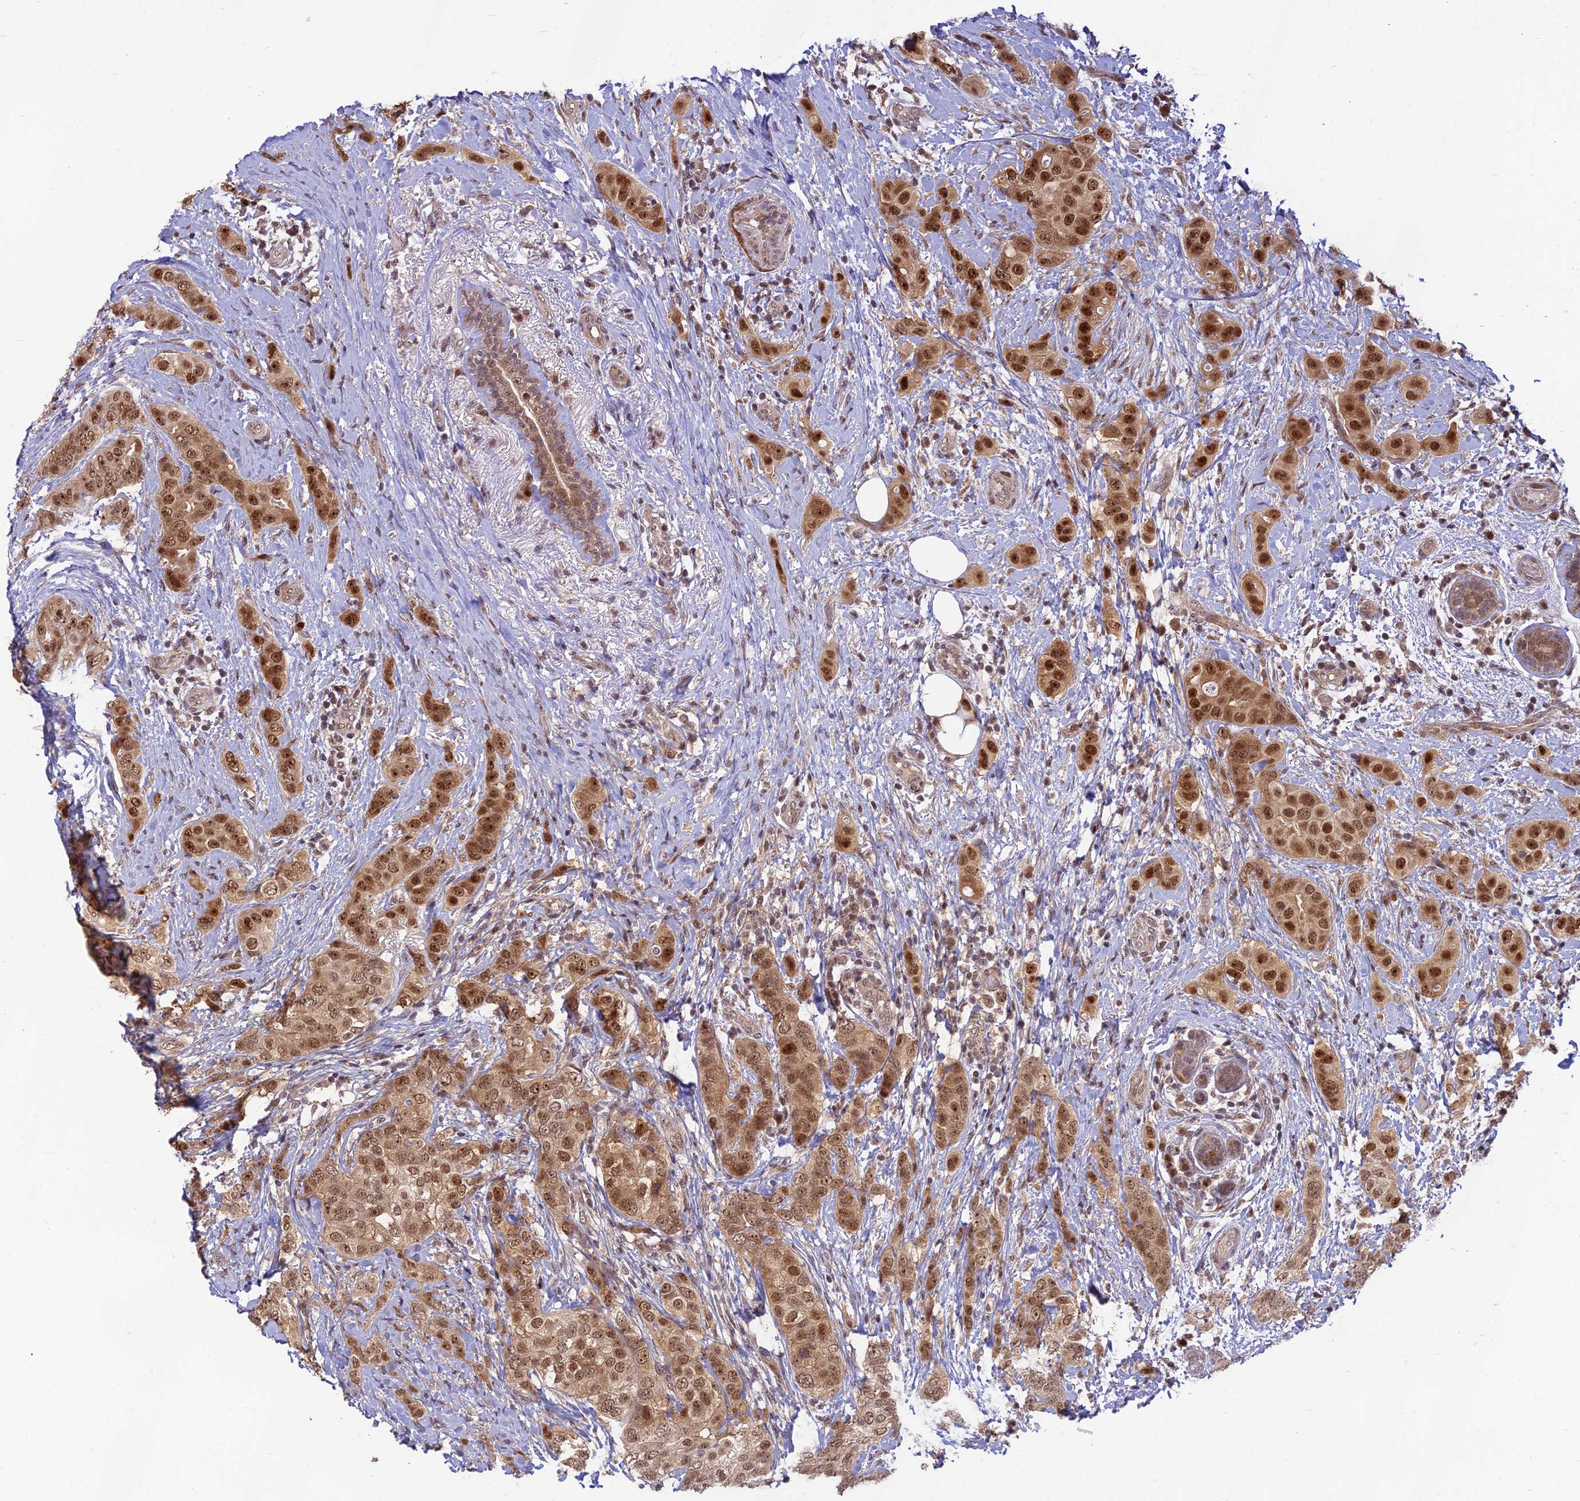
{"staining": {"intensity": "moderate", "quantity": ">75%", "location": "nuclear"}, "tissue": "breast cancer", "cell_type": "Tumor cells", "image_type": "cancer", "snomed": [{"axis": "morphology", "description": "Lobular carcinoma"}, {"axis": "topography", "description": "Breast"}], "caption": "Immunohistochemical staining of breast lobular carcinoma demonstrates medium levels of moderate nuclear staining in approximately >75% of tumor cells.", "gene": "ASPDH", "patient": {"sex": "female", "age": 51}}